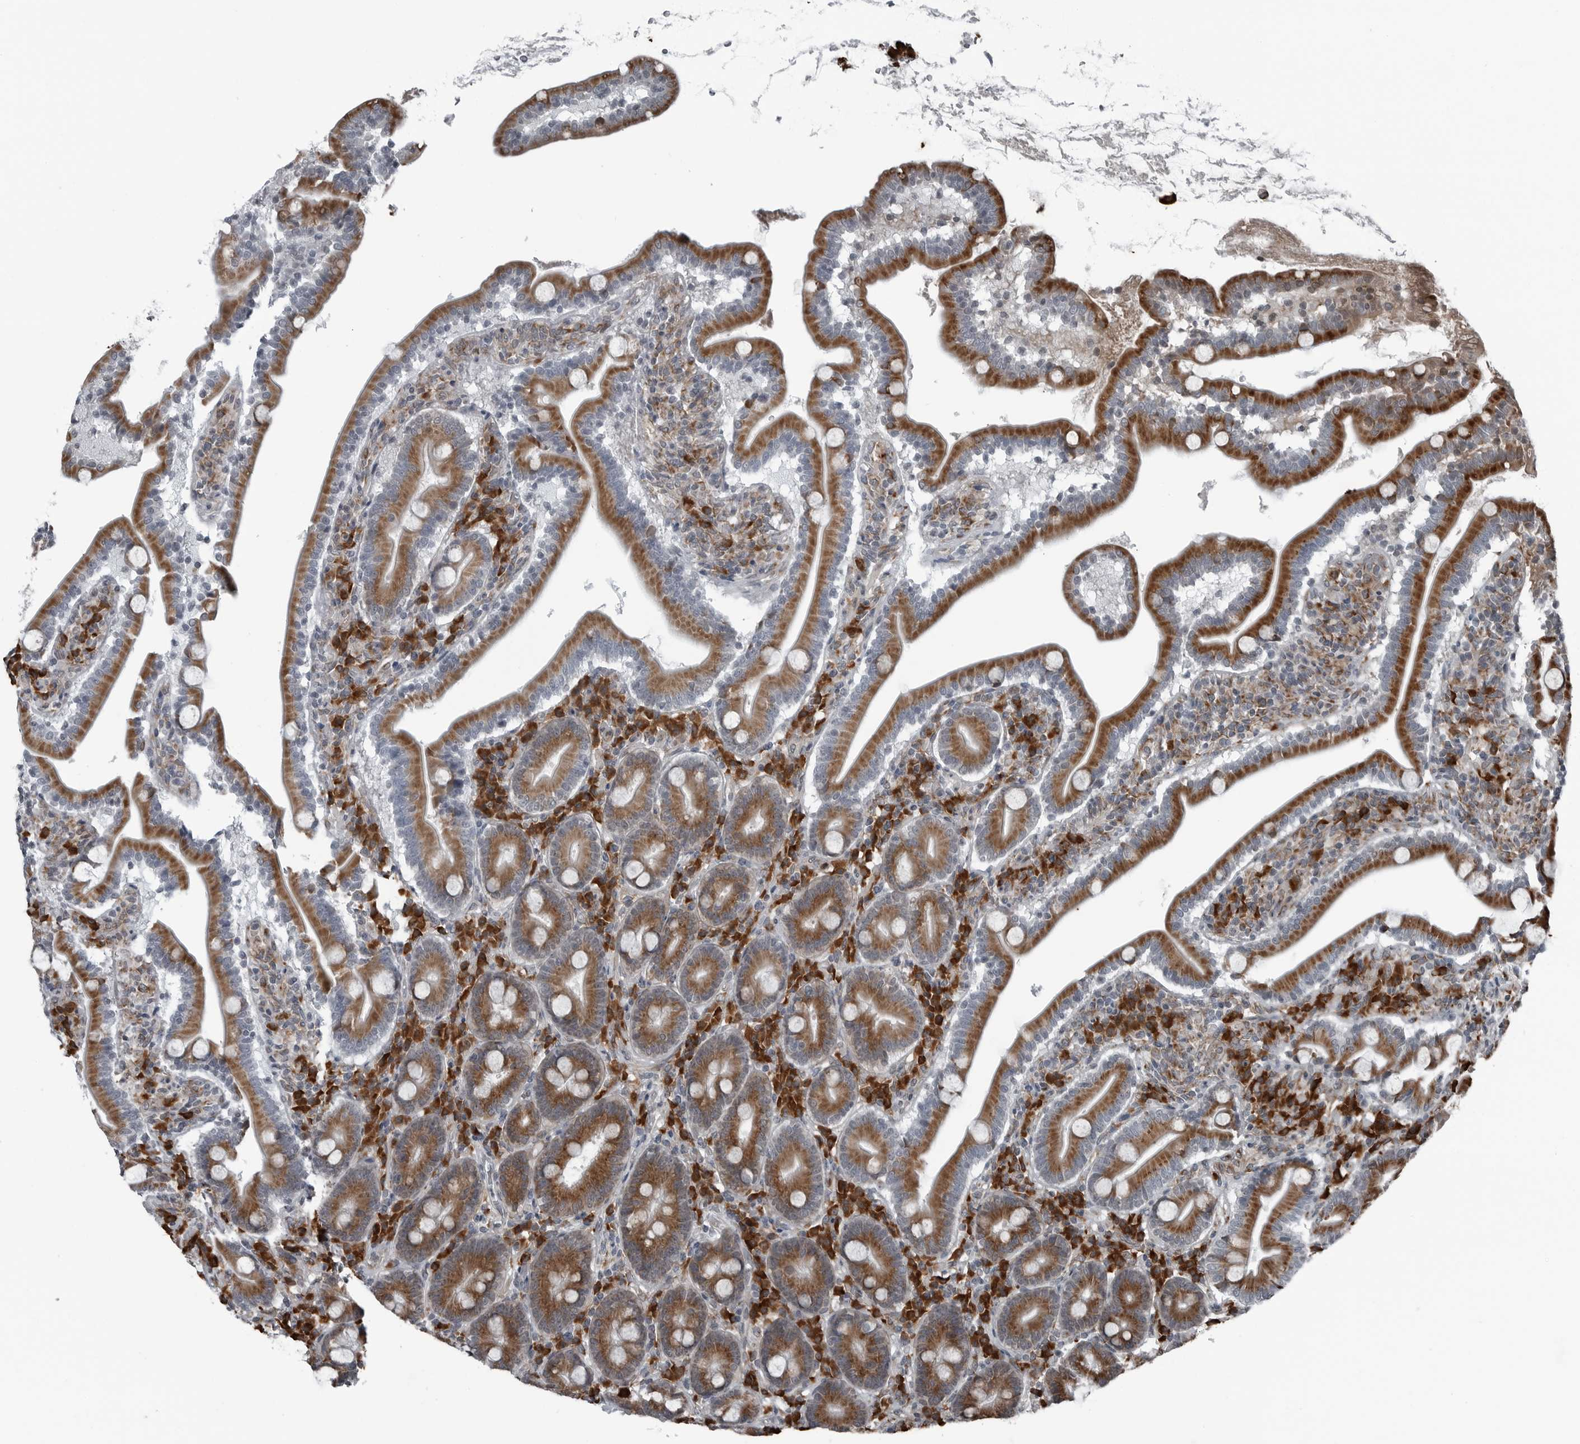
{"staining": {"intensity": "moderate", "quantity": ">75%", "location": "cytoplasmic/membranous"}, "tissue": "duodenum", "cell_type": "Glandular cells", "image_type": "normal", "snomed": [{"axis": "morphology", "description": "Normal tissue, NOS"}, {"axis": "topography", "description": "Duodenum"}], "caption": "This histopathology image exhibits IHC staining of normal human duodenum, with medium moderate cytoplasmic/membranous positivity in approximately >75% of glandular cells.", "gene": "CEP85", "patient": {"sex": "male", "age": 35}}